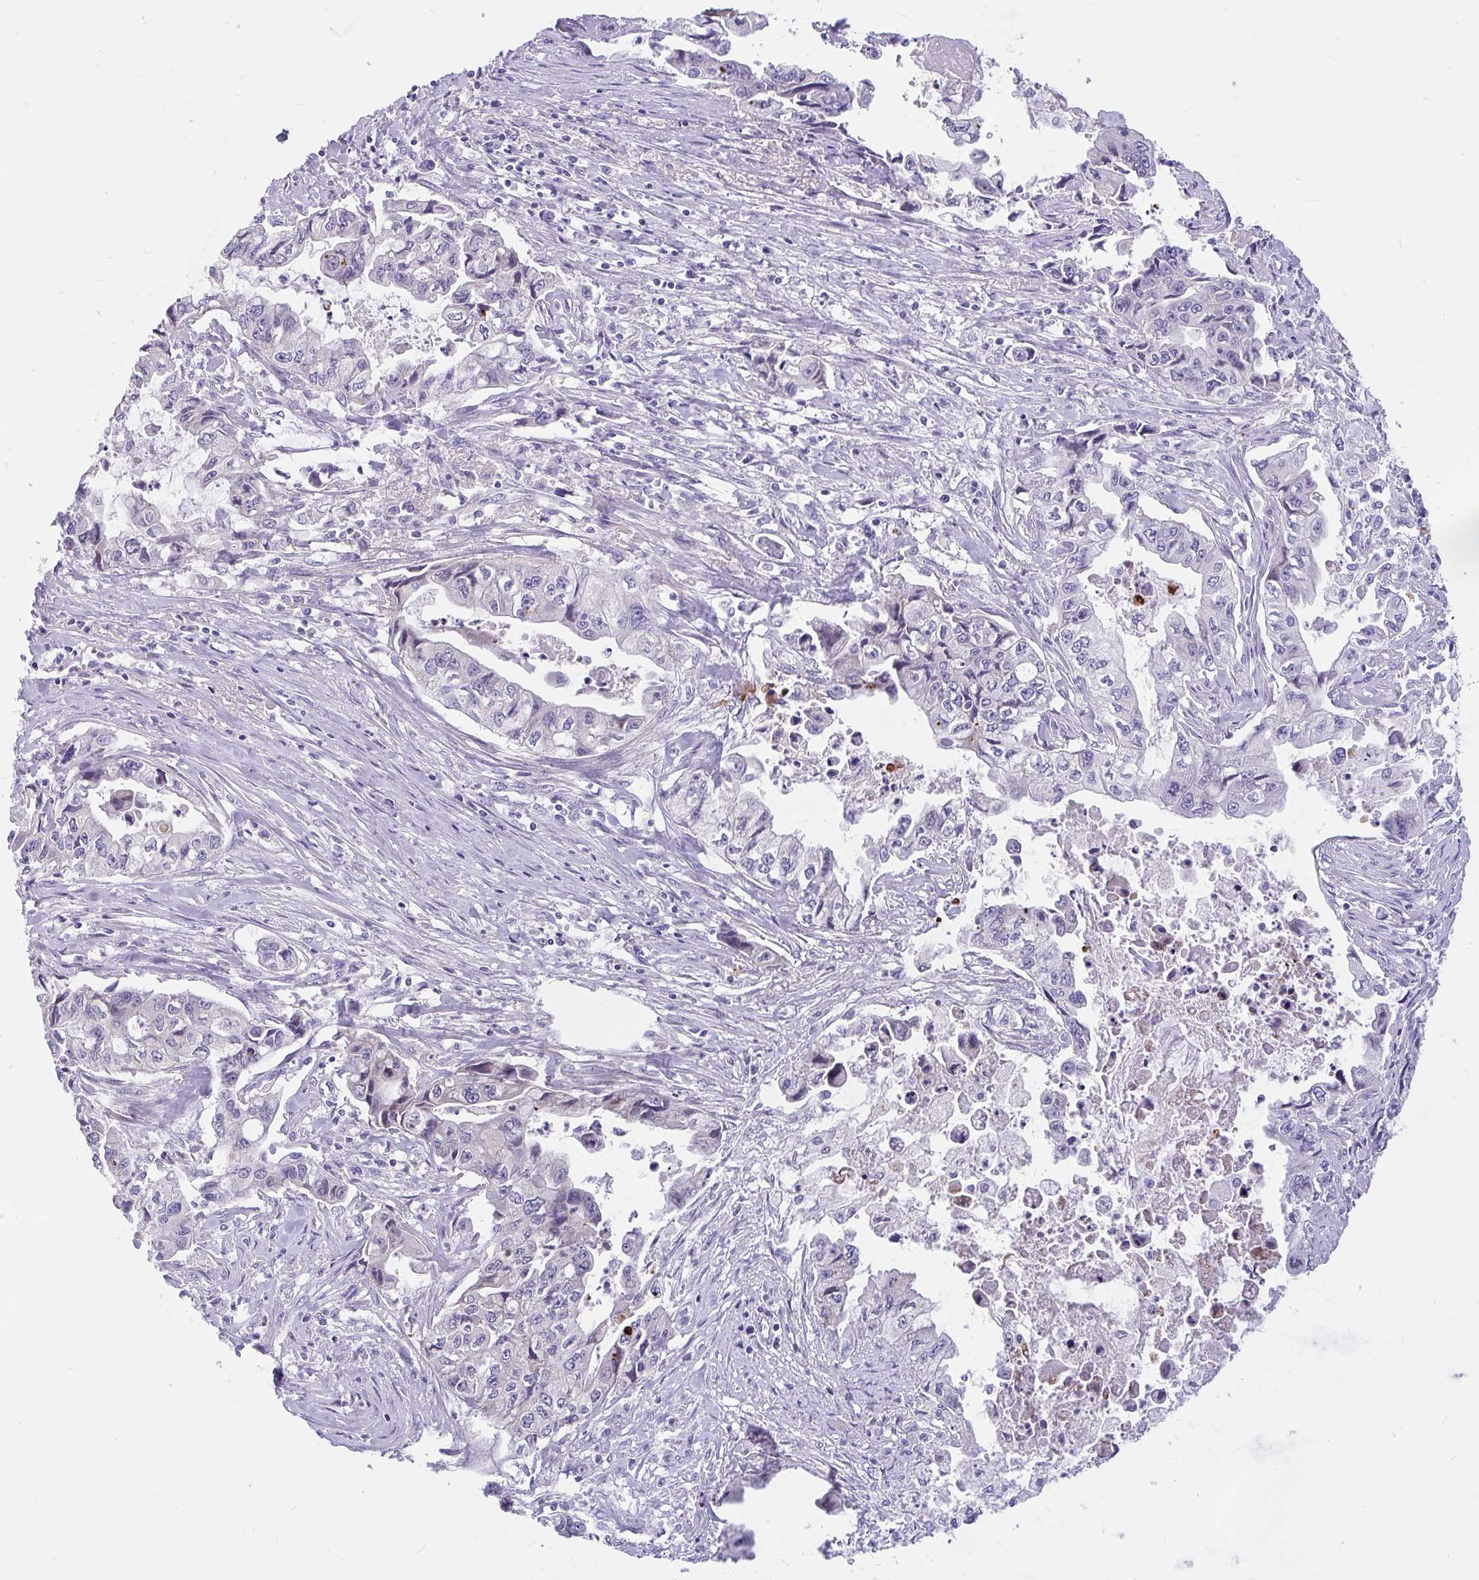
{"staining": {"intensity": "negative", "quantity": "none", "location": "none"}, "tissue": "pancreatic cancer", "cell_type": "Tumor cells", "image_type": "cancer", "snomed": [{"axis": "morphology", "description": "Adenocarcinoma, NOS"}, {"axis": "topography", "description": "Pancreas"}], "caption": "Immunohistochemistry histopathology image of neoplastic tissue: human pancreatic cancer stained with DAB (3,3'-diaminobenzidine) displays no significant protein positivity in tumor cells. (Brightfield microscopy of DAB immunohistochemistry at high magnification).", "gene": "KIAA2013", "patient": {"sex": "male", "age": 66}}